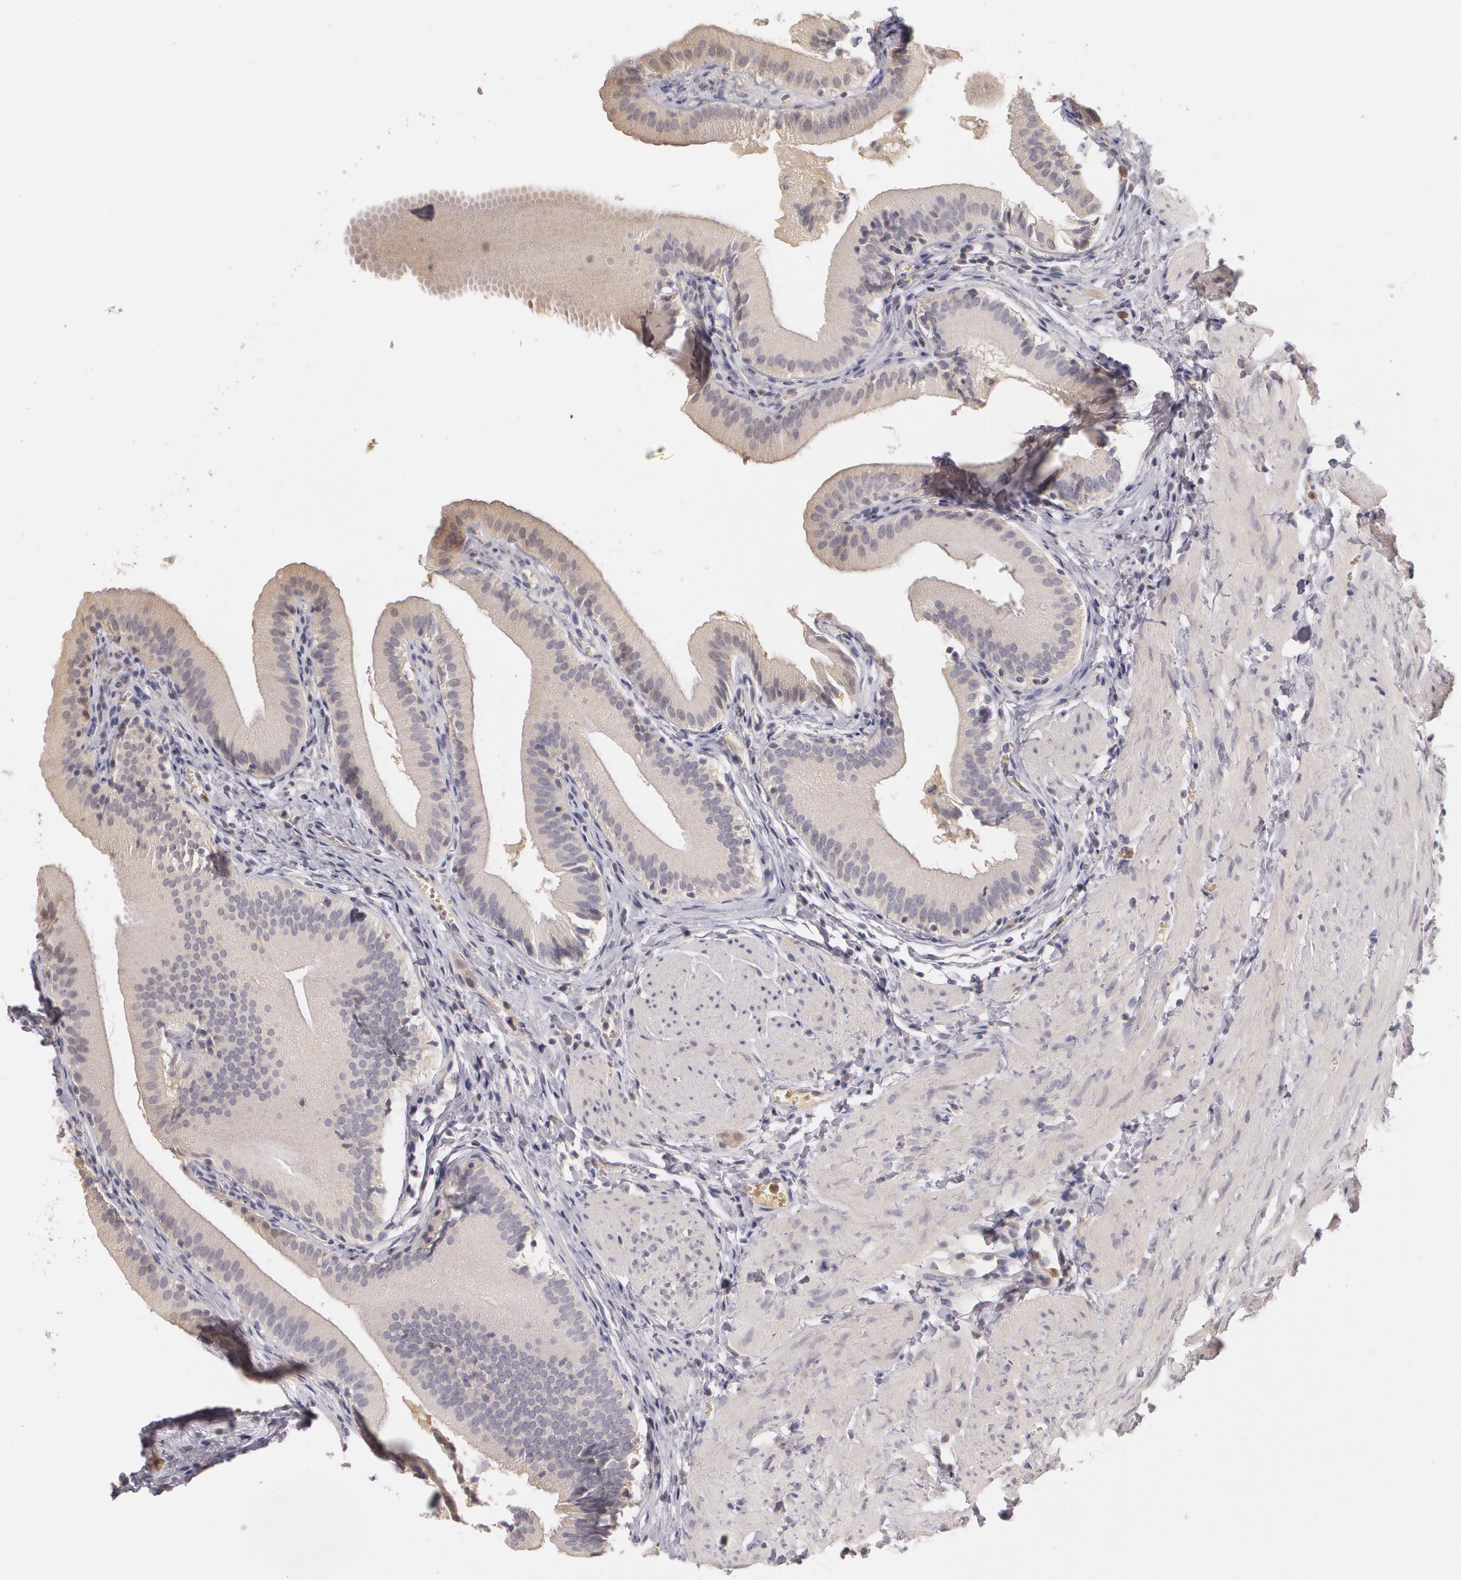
{"staining": {"intensity": "weak", "quantity": ">75%", "location": "cytoplasmic/membranous"}, "tissue": "gallbladder", "cell_type": "Glandular cells", "image_type": "normal", "snomed": [{"axis": "morphology", "description": "Normal tissue, NOS"}, {"axis": "topography", "description": "Gallbladder"}], "caption": "Gallbladder stained for a protein (brown) reveals weak cytoplasmic/membranous positive positivity in about >75% of glandular cells.", "gene": "LRG1", "patient": {"sex": "female", "age": 24}}